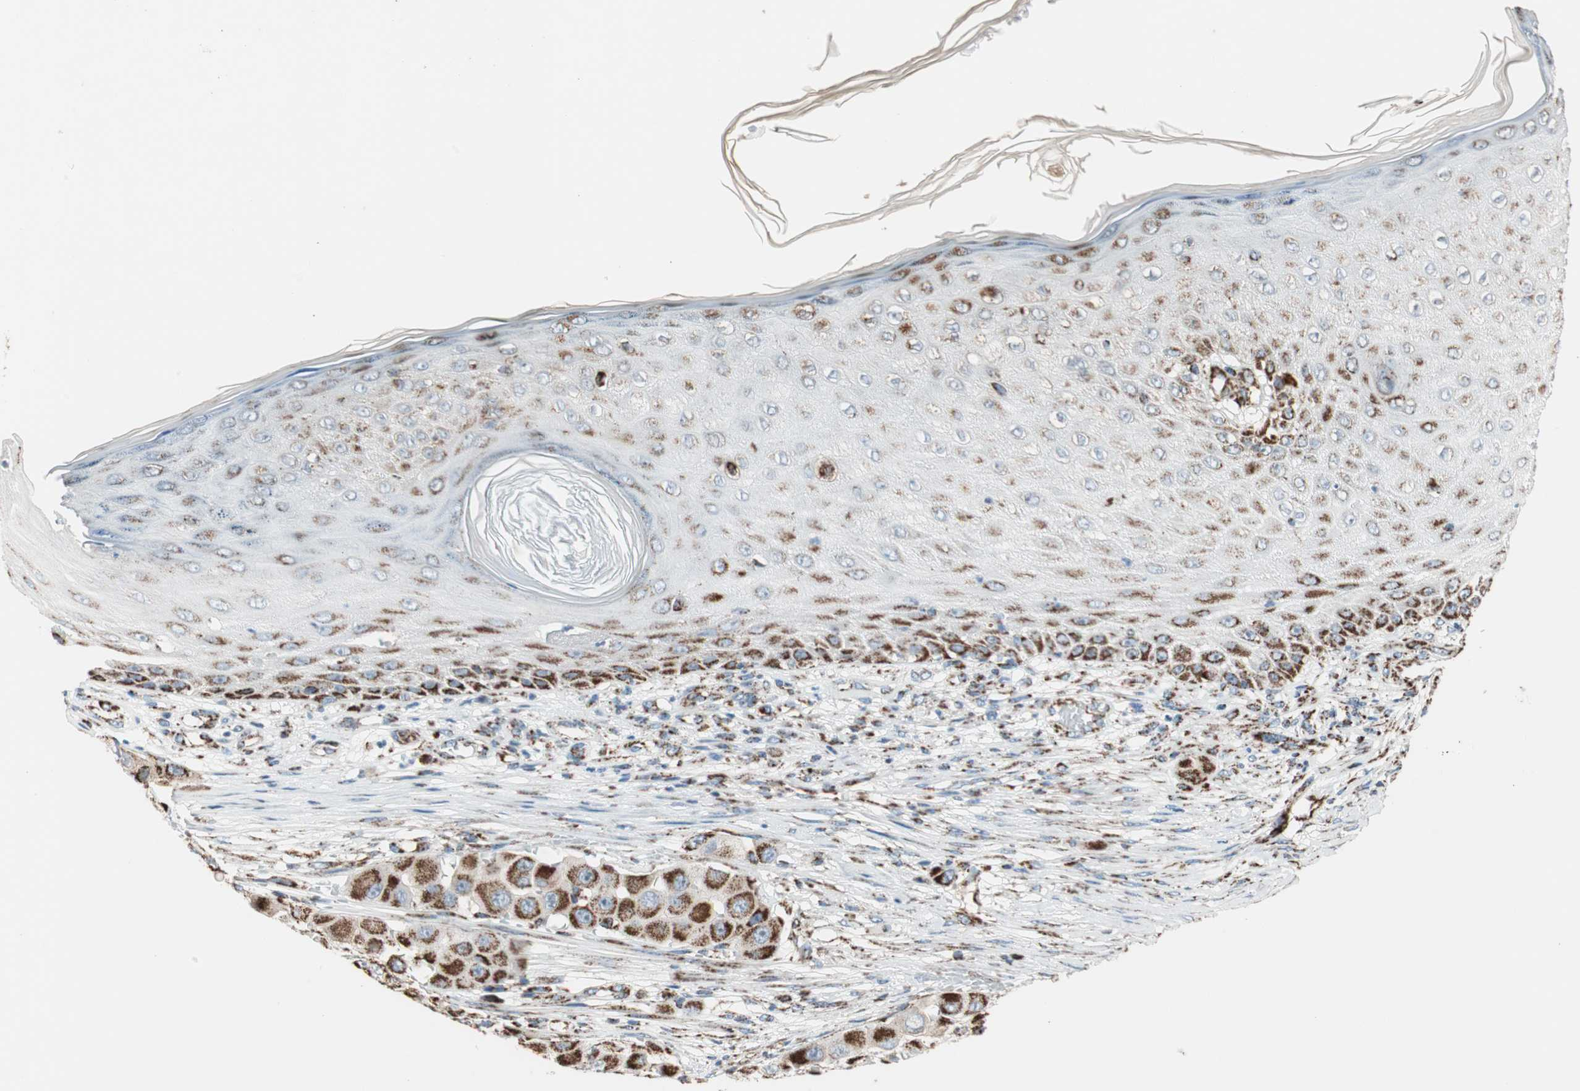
{"staining": {"intensity": "strong", "quantity": ">75%", "location": "cytoplasmic/membranous"}, "tissue": "melanoma", "cell_type": "Tumor cells", "image_type": "cancer", "snomed": [{"axis": "morphology", "description": "Malignant melanoma, NOS"}, {"axis": "topography", "description": "Skin"}], "caption": "IHC staining of melanoma, which exhibits high levels of strong cytoplasmic/membranous staining in about >75% of tumor cells indicating strong cytoplasmic/membranous protein staining. The staining was performed using DAB (3,3'-diaminobenzidine) (brown) for protein detection and nuclei were counterstained in hematoxylin (blue).", "gene": "PCSK4", "patient": {"sex": "female", "age": 81}}